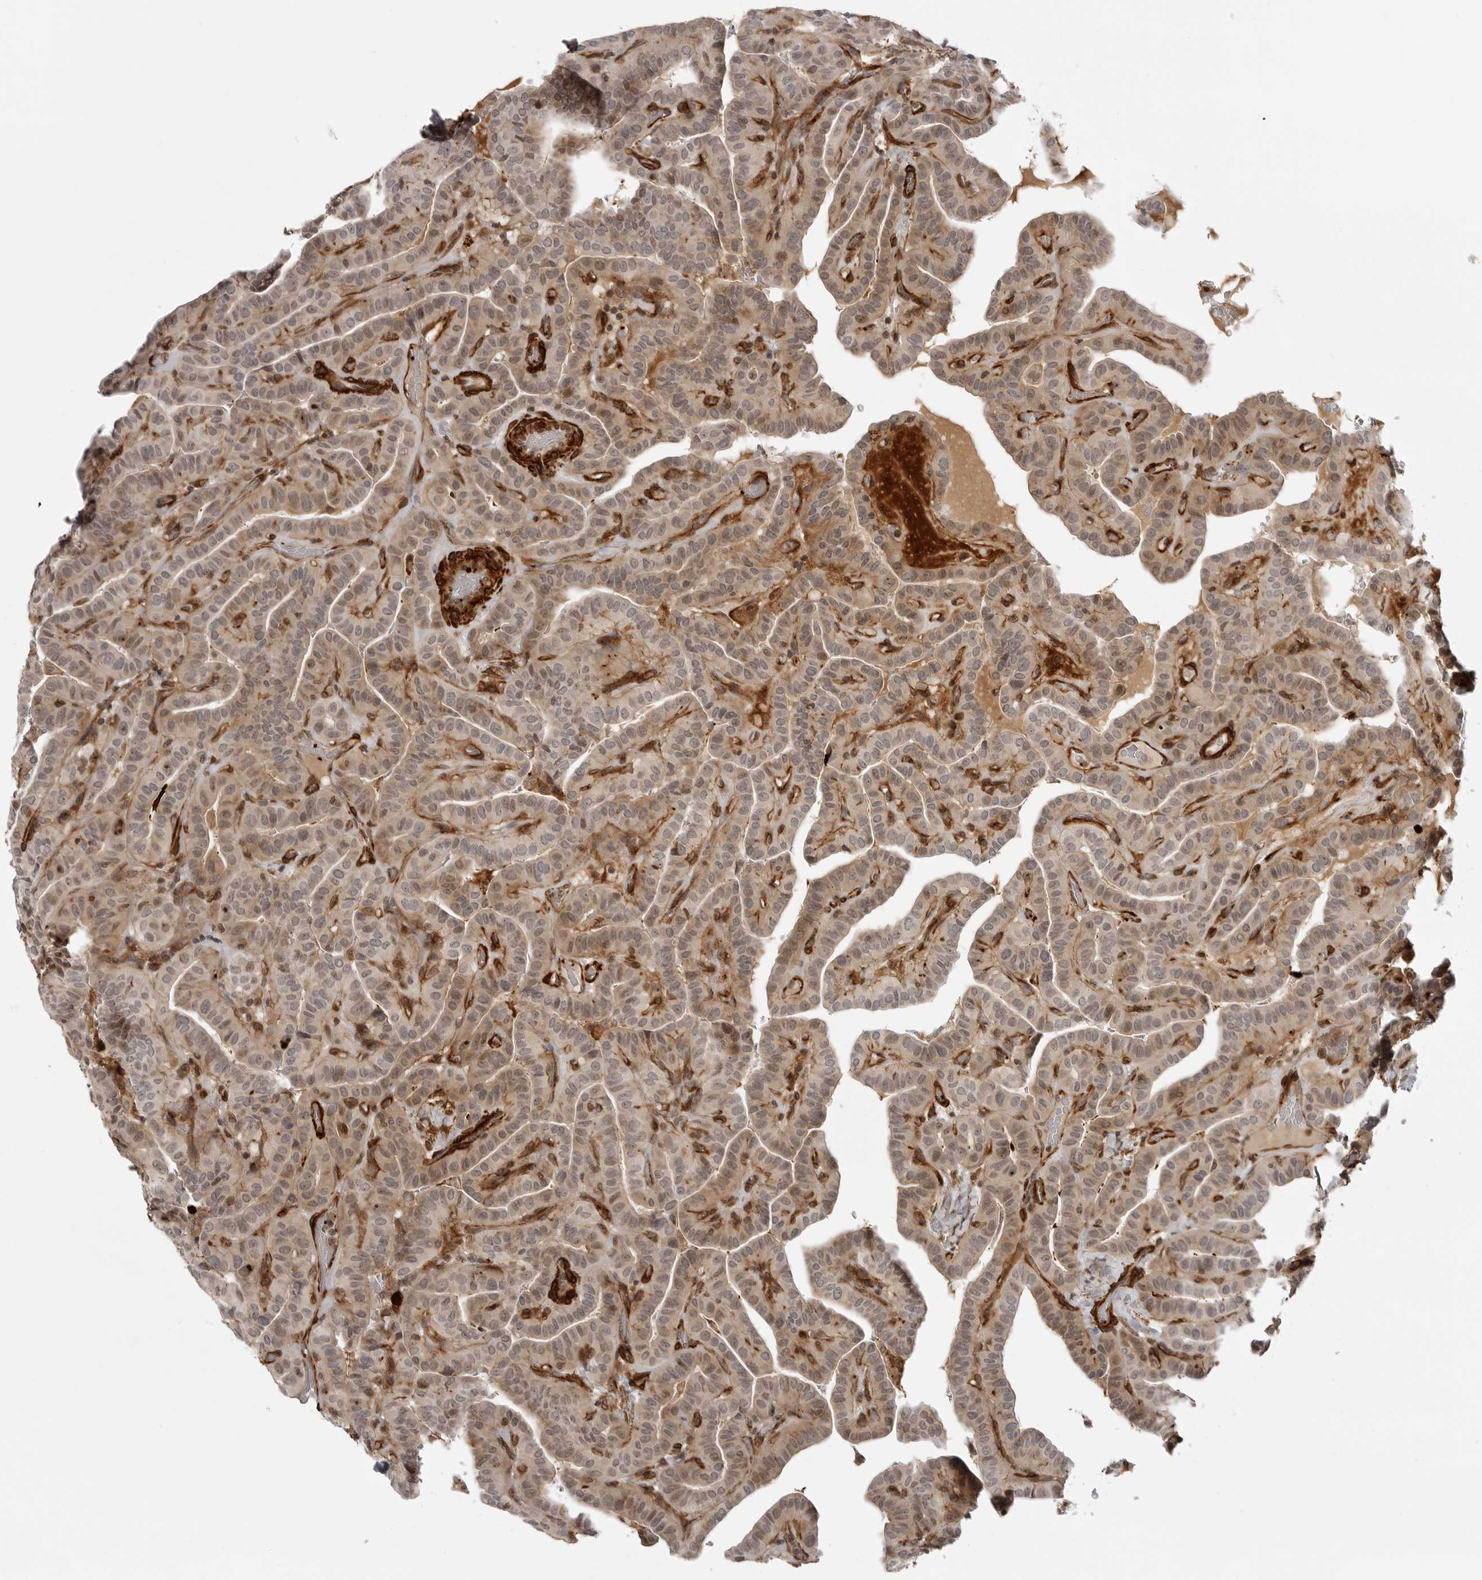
{"staining": {"intensity": "weak", "quantity": ">75%", "location": "cytoplasmic/membranous,nuclear"}, "tissue": "thyroid cancer", "cell_type": "Tumor cells", "image_type": "cancer", "snomed": [{"axis": "morphology", "description": "Papillary adenocarcinoma, NOS"}, {"axis": "topography", "description": "Thyroid gland"}], "caption": "Immunohistochemistry (IHC) of thyroid cancer (papillary adenocarcinoma) shows low levels of weak cytoplasmic/membranous and nuclear expression in about >75% of tumor cells. The protein is shown in brown color, while the nuclei are stained blue.", "gene": "TUT4", "patient": {"sex": "male", "age": 77}}